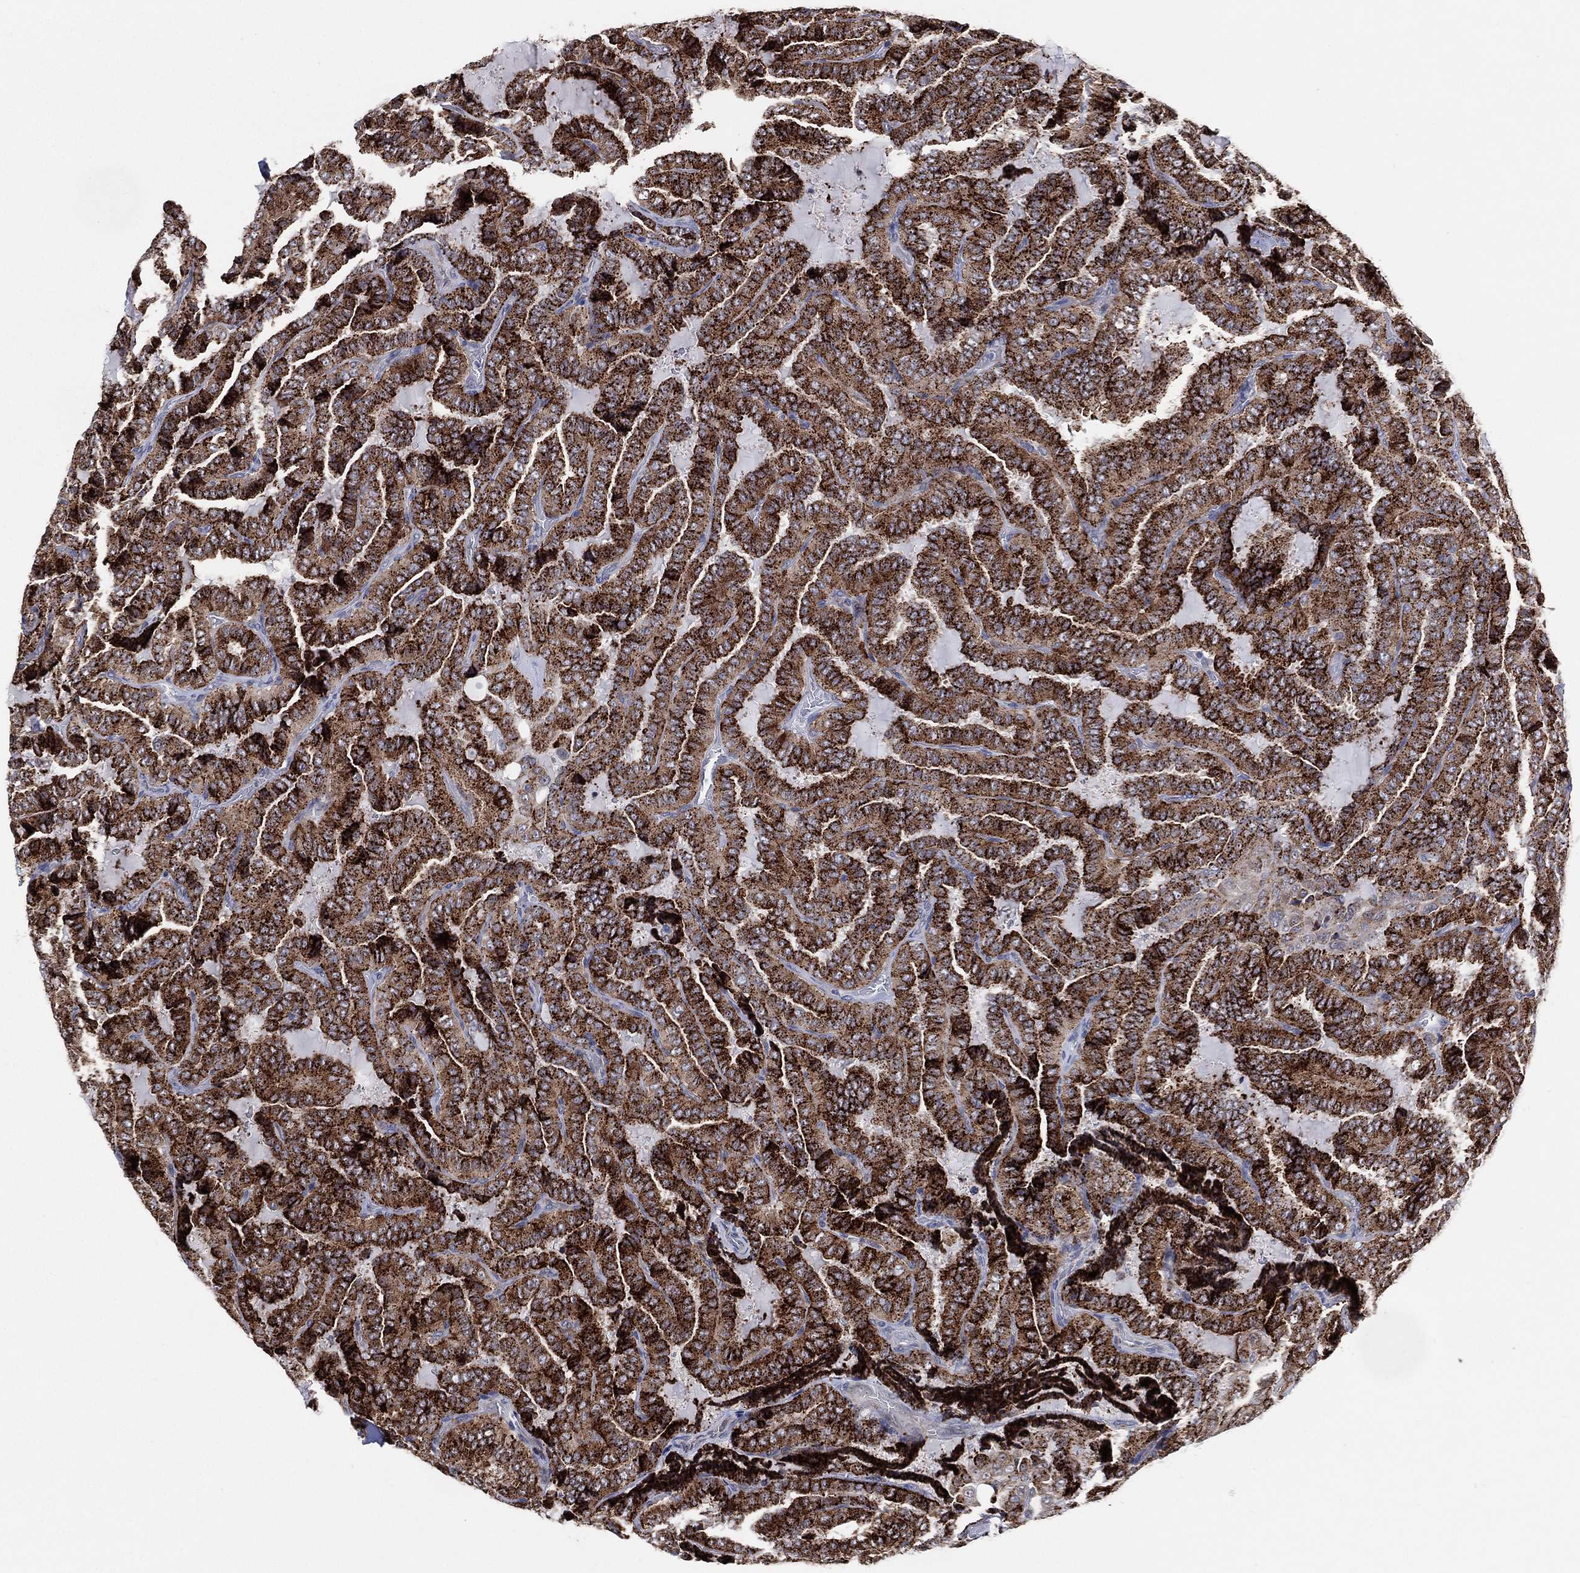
{"staining": {"intensity": "strong", "quantity": ">75%", "location": "cytoplasmic/membranous"}, "tissue": "thyroid cancer", "cell_type": "Tumor cells", "image_type": "cancer", "snomed": [{"axis": "morphology", "description": "Papillary adenocarcinoma, NOS"}, {"axis": "topography", "description": "Thyroid gland"}], "caption": "Protein staining of thyroid cancer (papillary adenocarcinoma) tissue demonstrates strong cytoplasmic/membranous expression in approximately >75% of tumor cells.", "gene": "FAM104A", "patient": {"sex": "female", "age": 39}}